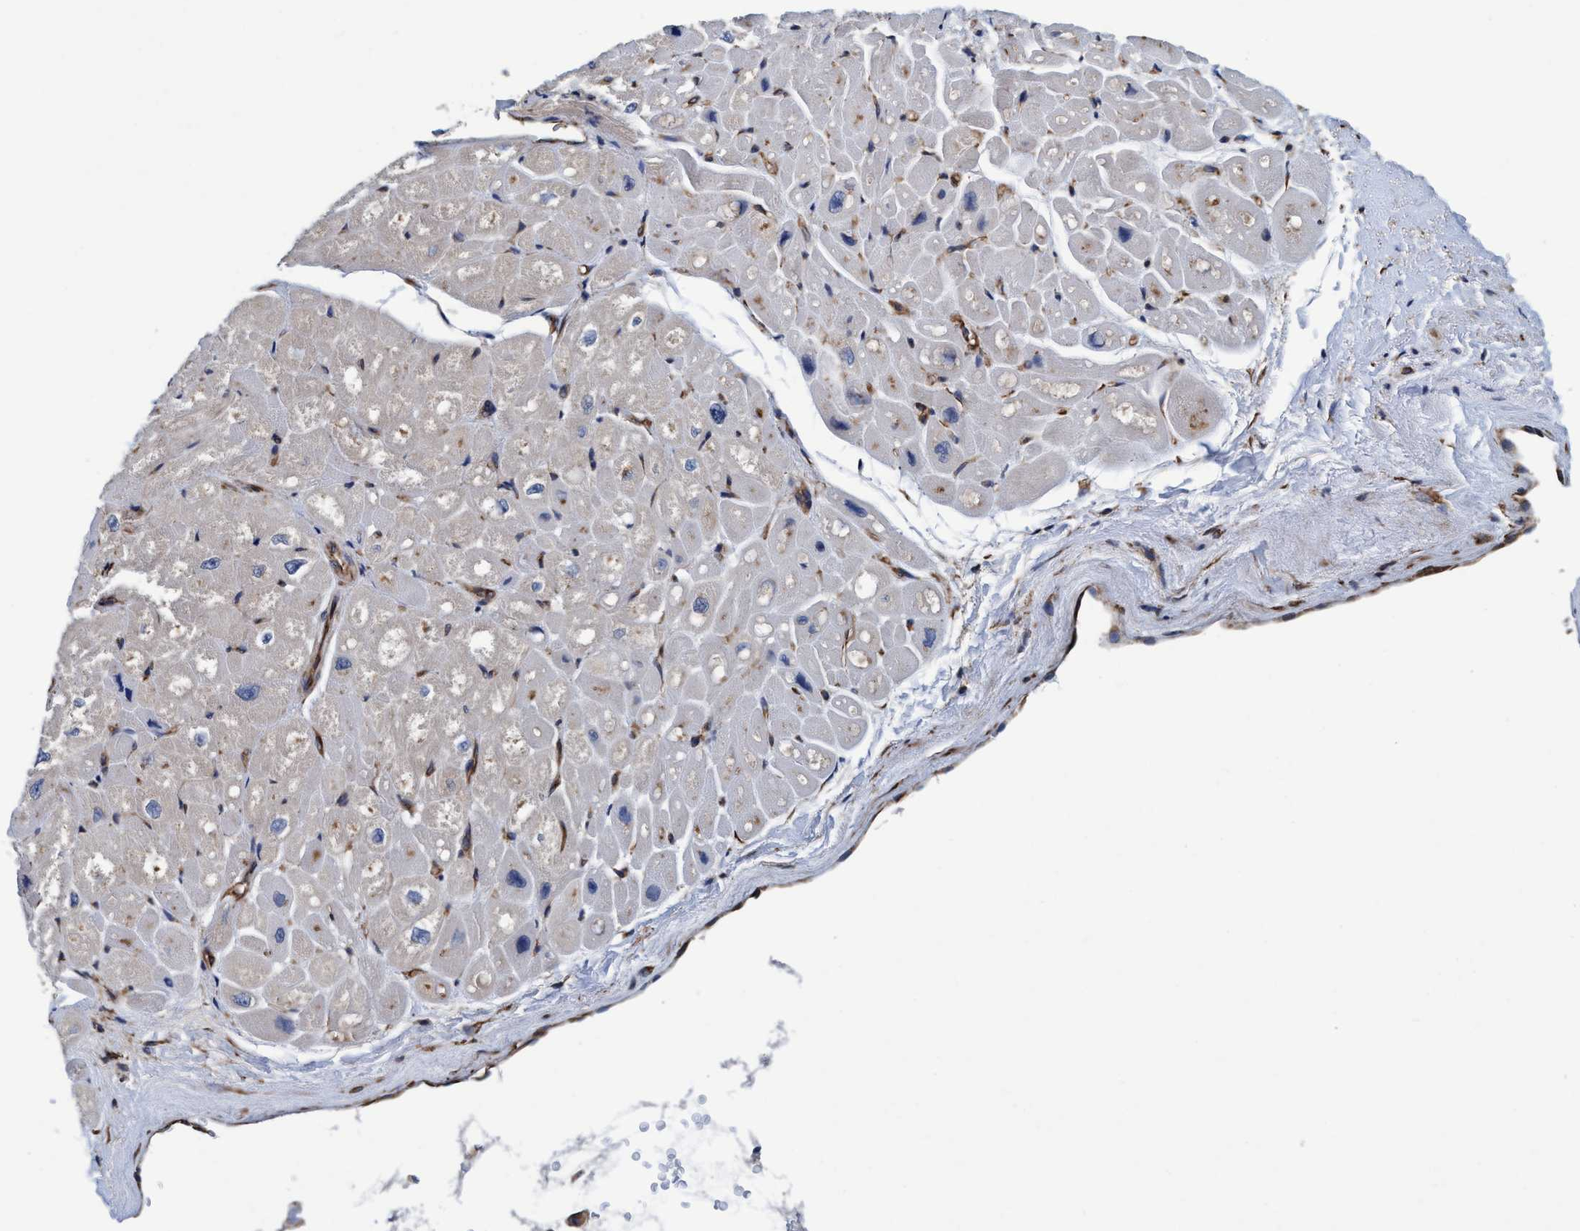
{"staining": {"intensity": "moderate", "quantity": "25%-75%", "location": "cytoplasmic/membranous"}, "tissue": "heart muscle", "cell_type": "Cardiomyocytes", "image_type": "normal", "snomed": [{"axis": "morphology", "description": "Normal tissue, NOS"}, {"axis": "topography", "description": "Heart"}], "caption": "Cardiomyocytes display medium levels of moderate cytoplasmic/membranous positivity in approximately 25%-75% of cells in unremarkable human heart muscle.", "gene": "ENDOG", "patient": {"sex": "male", "age": 49}}